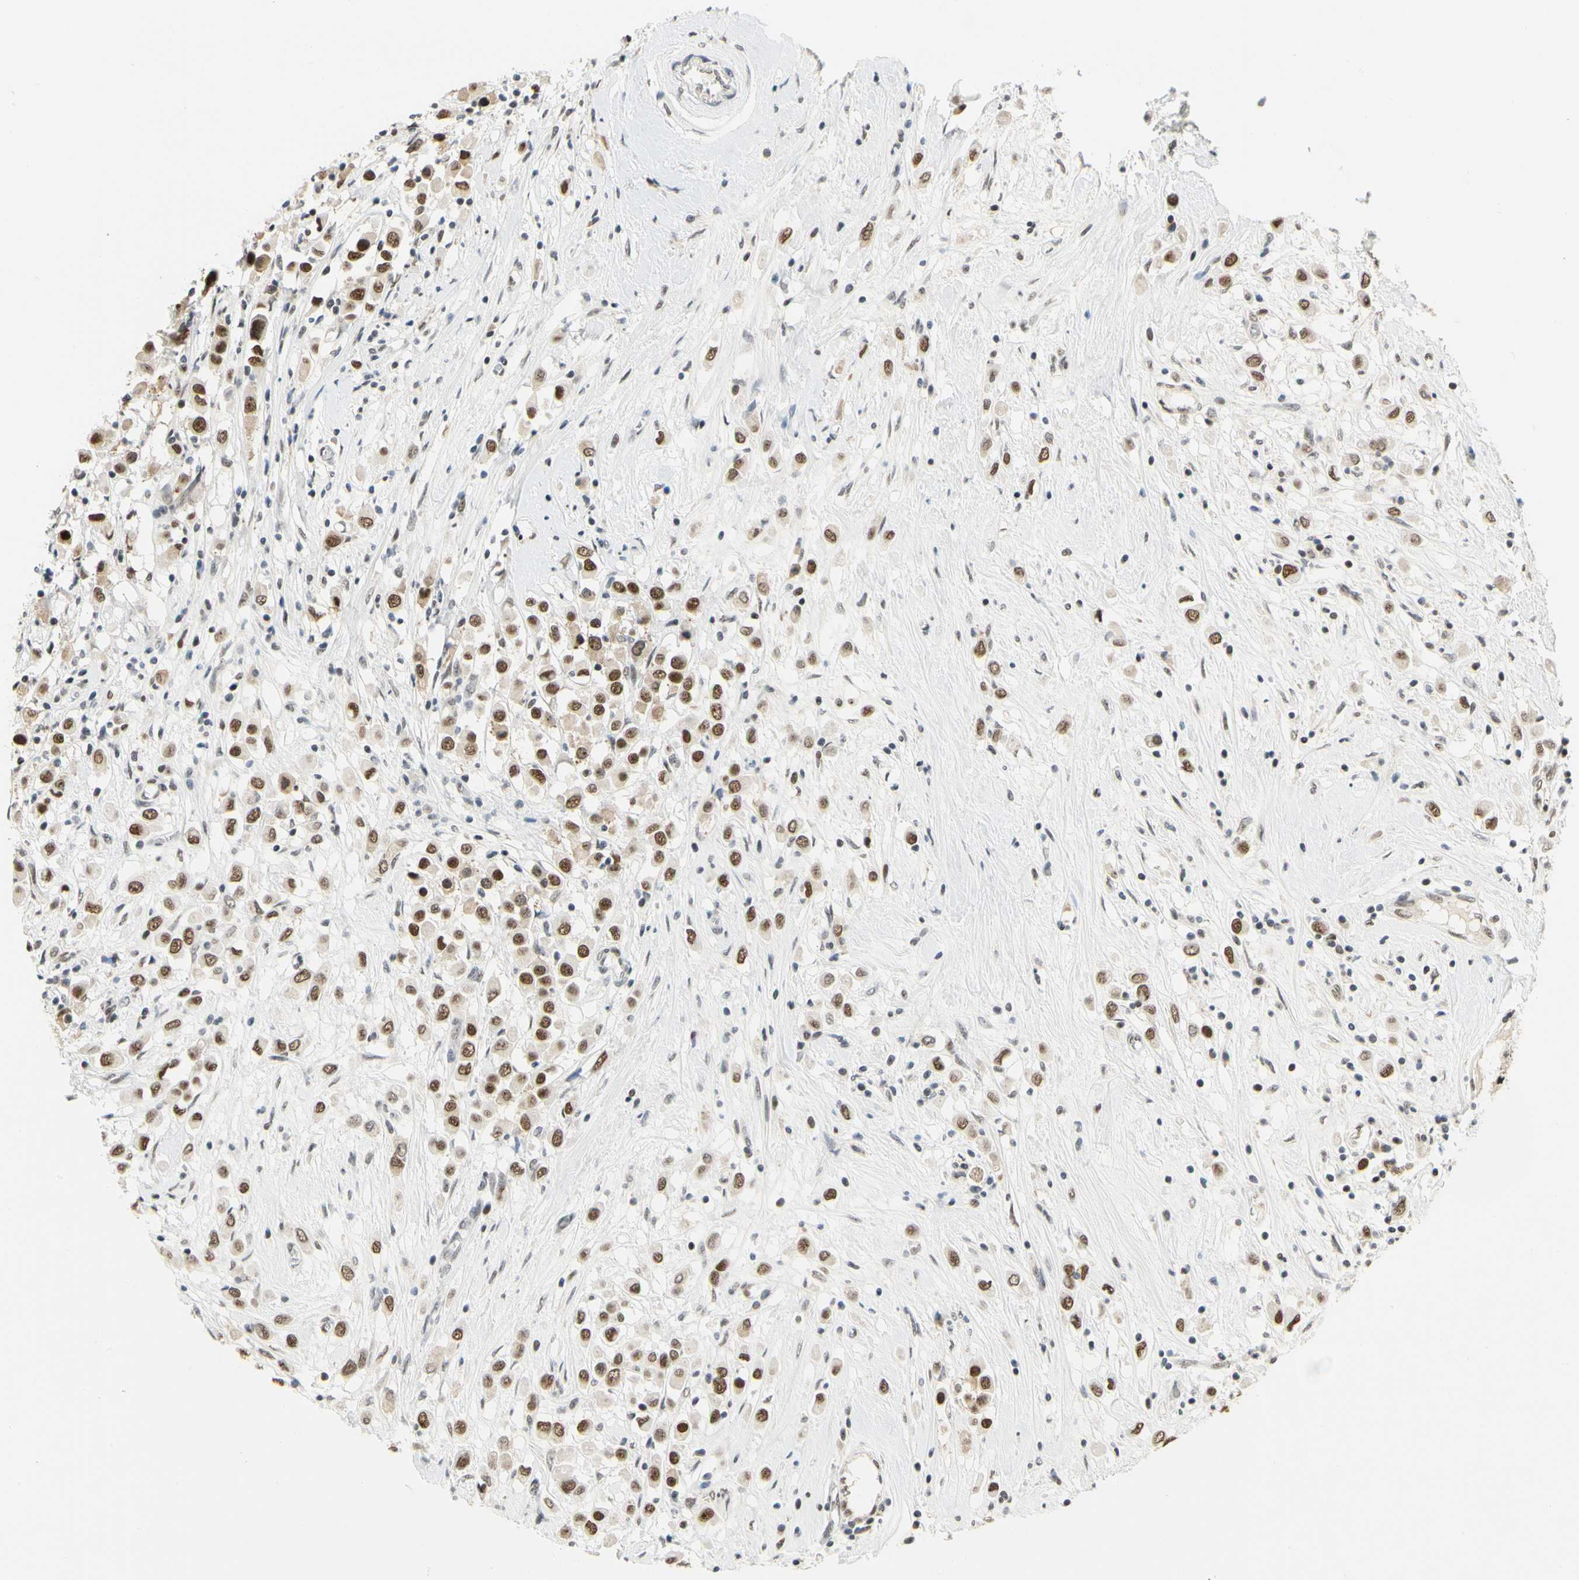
{"staining": {"intensity": "moderate", "quantity": ">75%", "location": "nuclear"}, "tissue": "breast cancer", "cell_type": "Tumor cells", "image_type": "cancer", "snomed": [{"axis": "morphology", "description": "Duct carcinoma"}, {"axis": "topography", "description": "Breast"}], "caption": "Immunohistochemical staining of infiltrating ductal carcinoma (breast) reveals medium levels of moderate nuclear expression in approximately >75% of tumor cells. (DAB (3,3'-diaminobenzidine) = brown stain, brightfield microscopy at high magnification).", "gene": "ZSCAN16", "patient": {"sex": "female", "age": 61}}